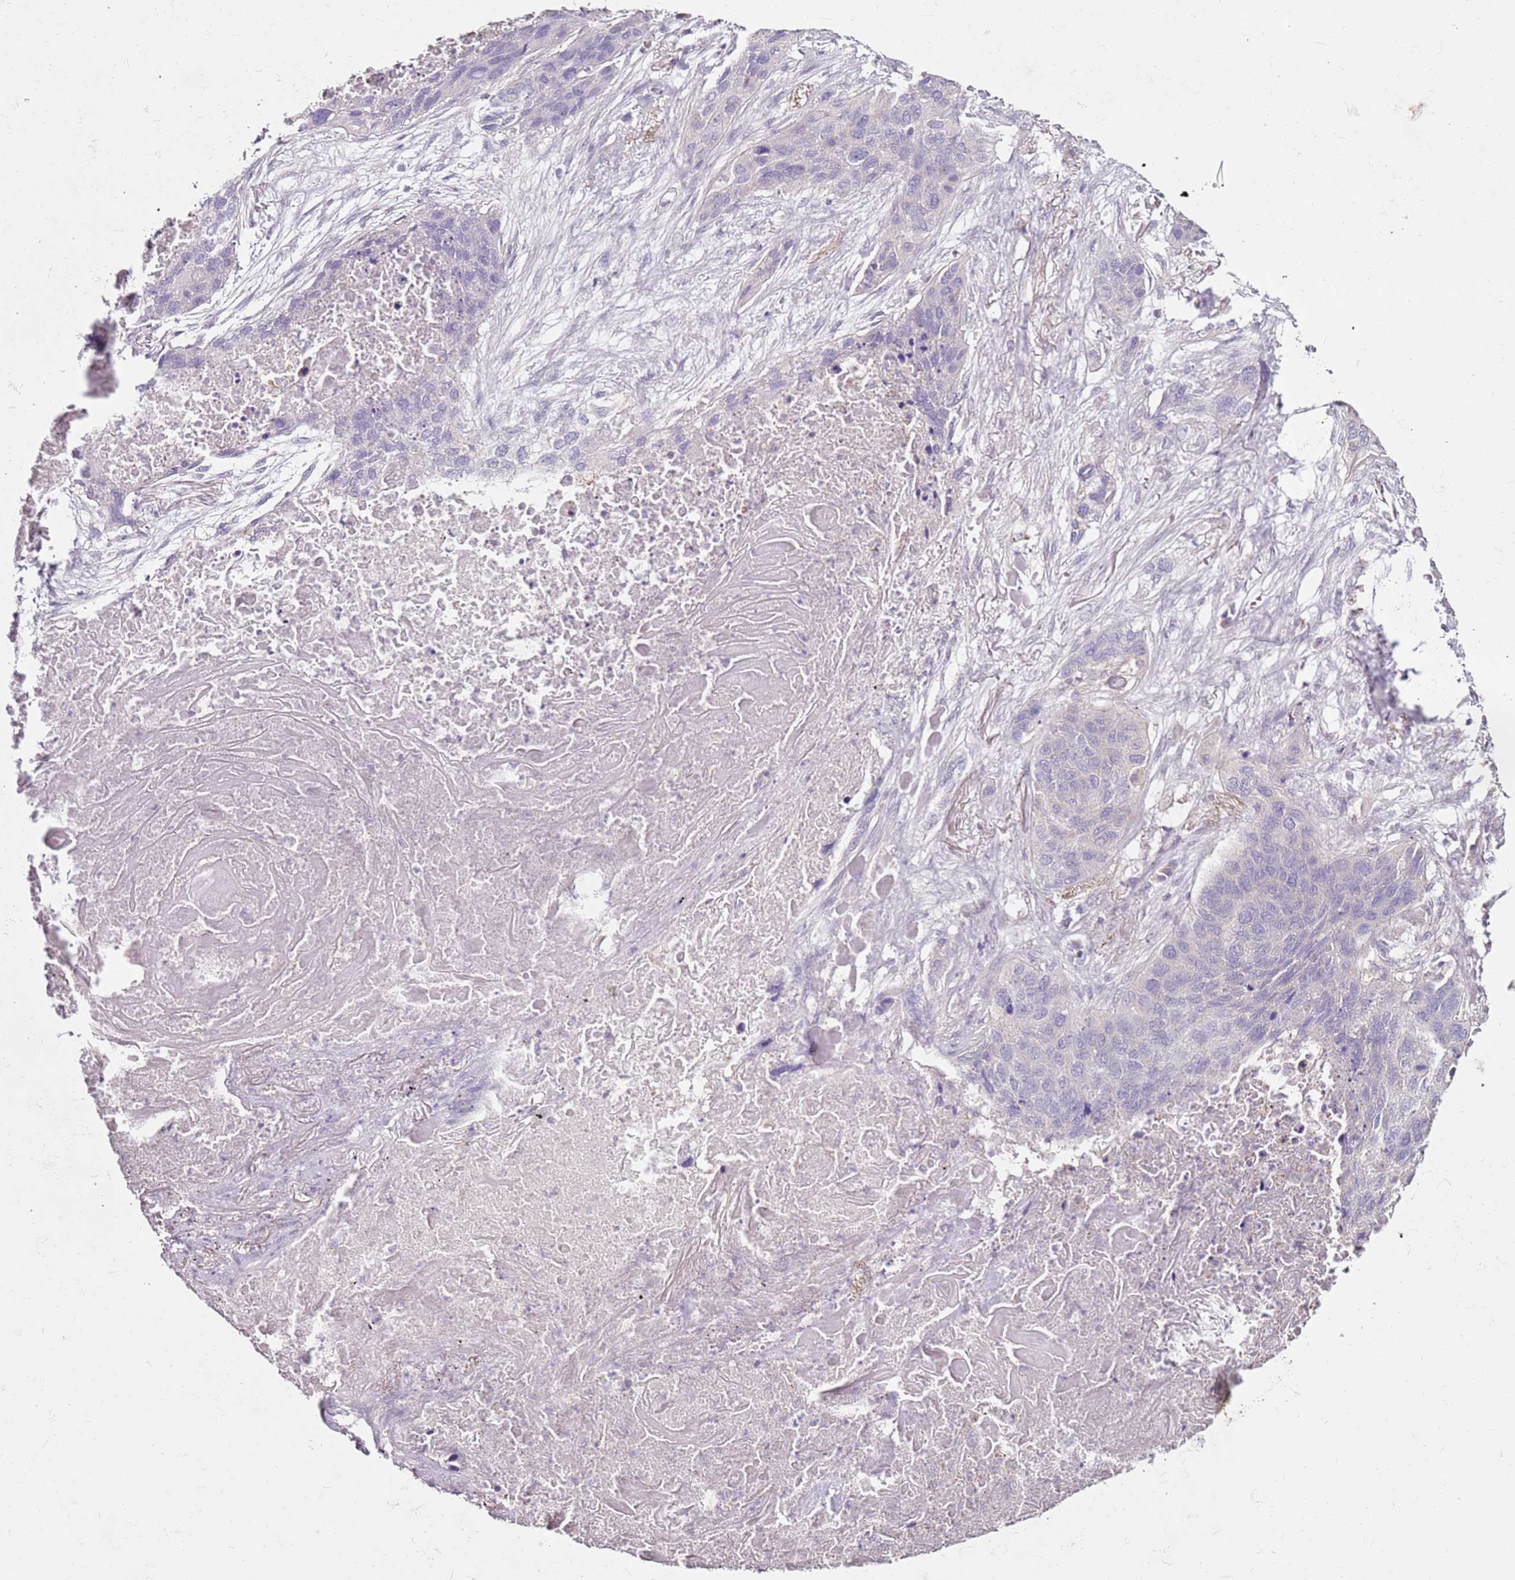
{"staining": {"intensity": "negative", "quantity": "none", "location": "none"}, "tissue": "lung cancer", "cell_type": "Tumor cells", "image_type": "cancer", "snomed": [{"axis": "morphology", "description": "Squamous cell carcinoma, NOS"}, {"axis": "topography", "description": "Lung"}], "caption": "An IHC image of squamous cell carcinoma (lung) is shown. There is no staining in tumor cells of squamous cell carcinoma (lung). (DAB (3,3'-diaminobenzidine) IHC with hematoxylin counter stain).", "gene": "MDH1", "patient": {"sex": "female", "age": 63}}